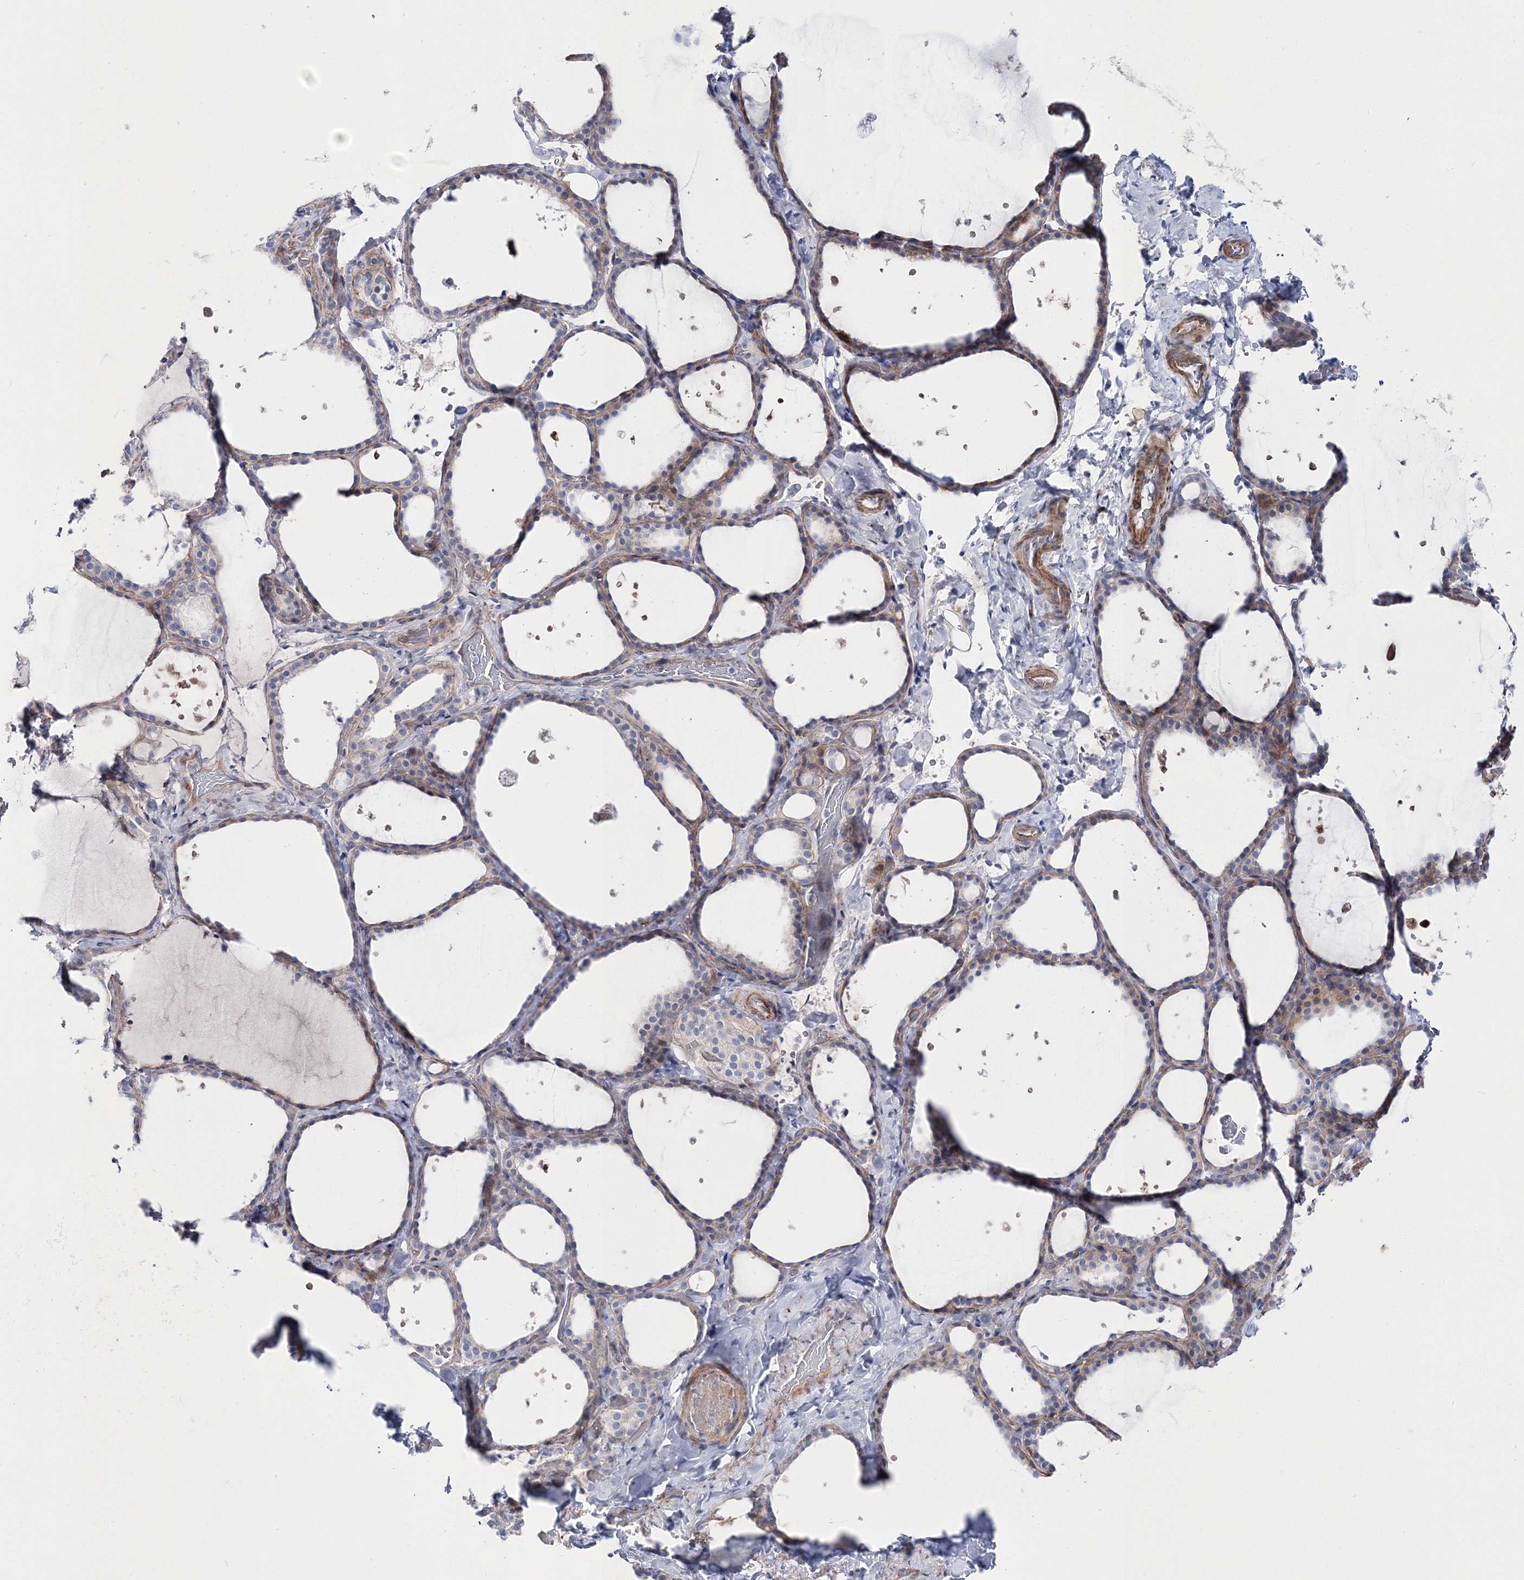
{"staining": {"intensity": "moderate", "quantity": "<25%", "location": "cytoplasmic/membranous"}, "tissue": "thyroid gland", "cell_type": "Glandular cells", "image_type": "normal", "snomed": [{"axis": "morphology", "description": "Normal tissue, NOS"}, {"axis": "topography", "description": "Thyroid gland"}], "caption": "A brown stain labels moderate cytoplasmic/membranous positivity of a protein in glandular cells of normal human thyroid gland. Nuclei are stained in blue.", "gene": "ARHGAP32", "patient": {"sex": "female", "age": 44}}